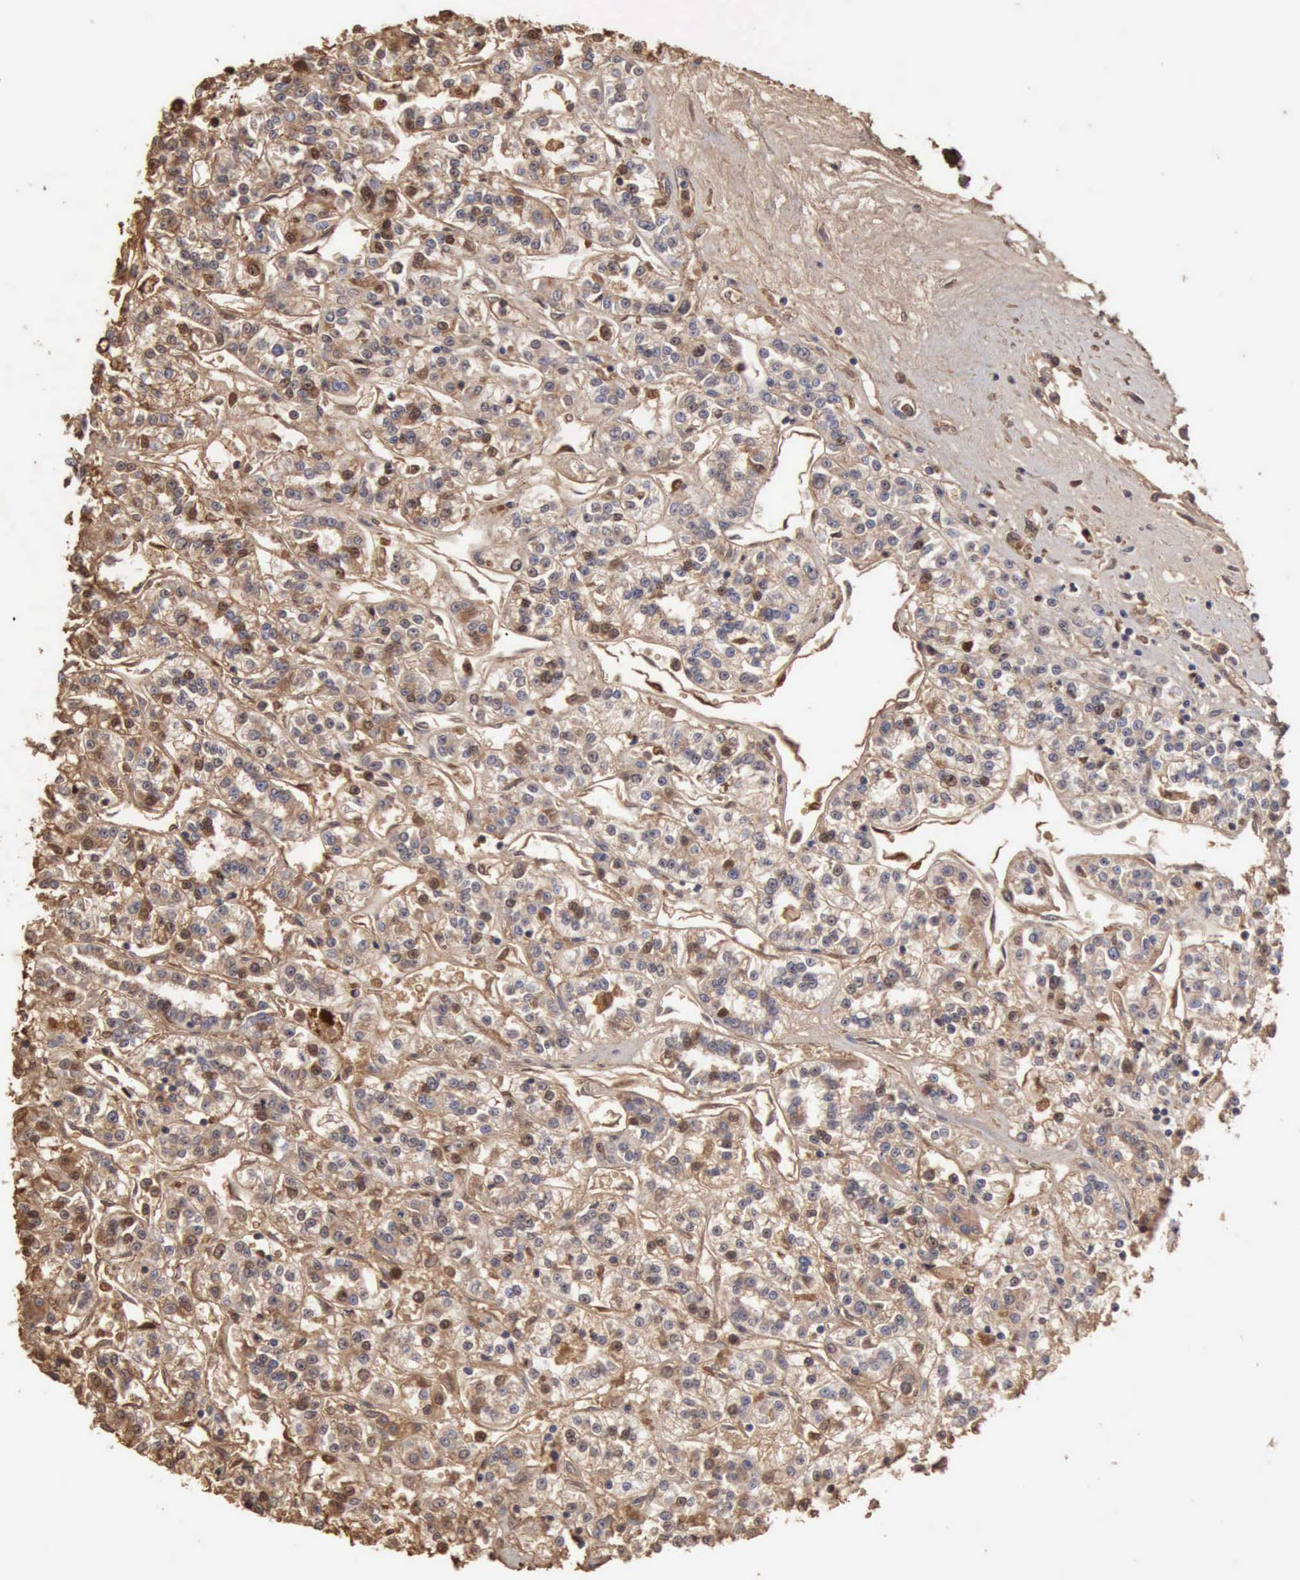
{"staining": {"intensity": "weak", "quantity": "<25%", "location": "cytoplasmic/membranous,nuclear"}, "tissue": "renal cancer", "cell_type": "Tumor cells", "image_type": "cancer", "snomed": [{"axis": "morphology", "description": "Adenocarcinoma, NOS"}, {"axis": "topography", "description": "Kidney"}], "caption": "IHC image of neoplastic tissue: human renal cancer stained with DAB (3,3'-diaminobenzidine) demonstrates no significant protein staining in tumor cells.", "gene": "SERPINA1", "patient": {"sex": "female", "age": 76}}